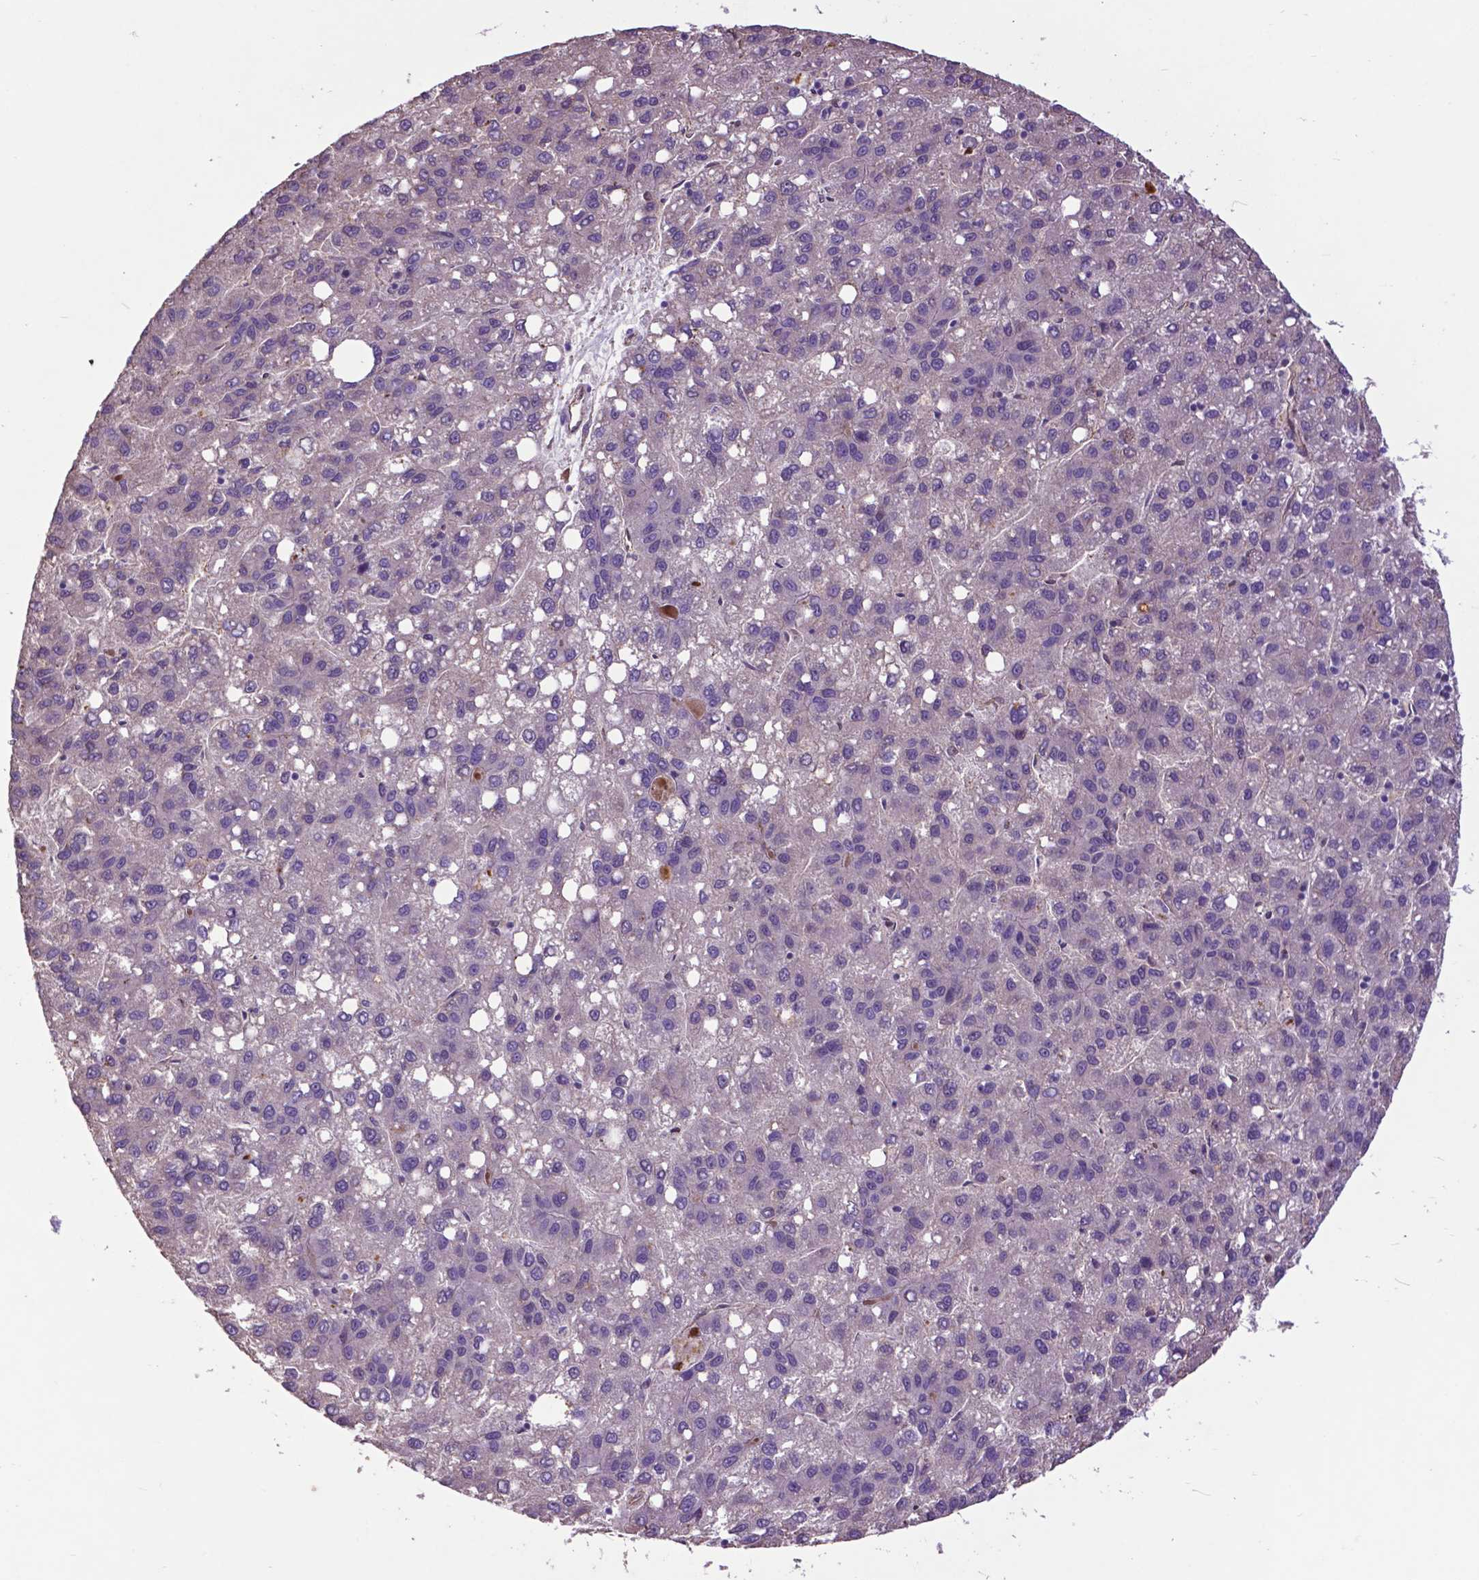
{"staining": {"intensity": "negative", "quantity": "none", "location": "none"}, "tissue": "liver cancer", "cell_type": "Tumor cells", "image_type": "cancer", "snomed": [{"axis": "morphology", "description": "Carcinoma, Hepatocellular, NOS"}, {"axis": "topography", "description": "Liver"}], "caption": "Hepatocellular carcinoma (liver) was stained to show a protein in brown. There is no significant positivity in tumor cells. The staining was performed using DAB to visualize the protein expression in brown, while the nuclei were stained in blue with hematoxylin (Magnification: 20x).", "gene": "PDLIM1", "patient": {"sex": "female", "age": 82}}